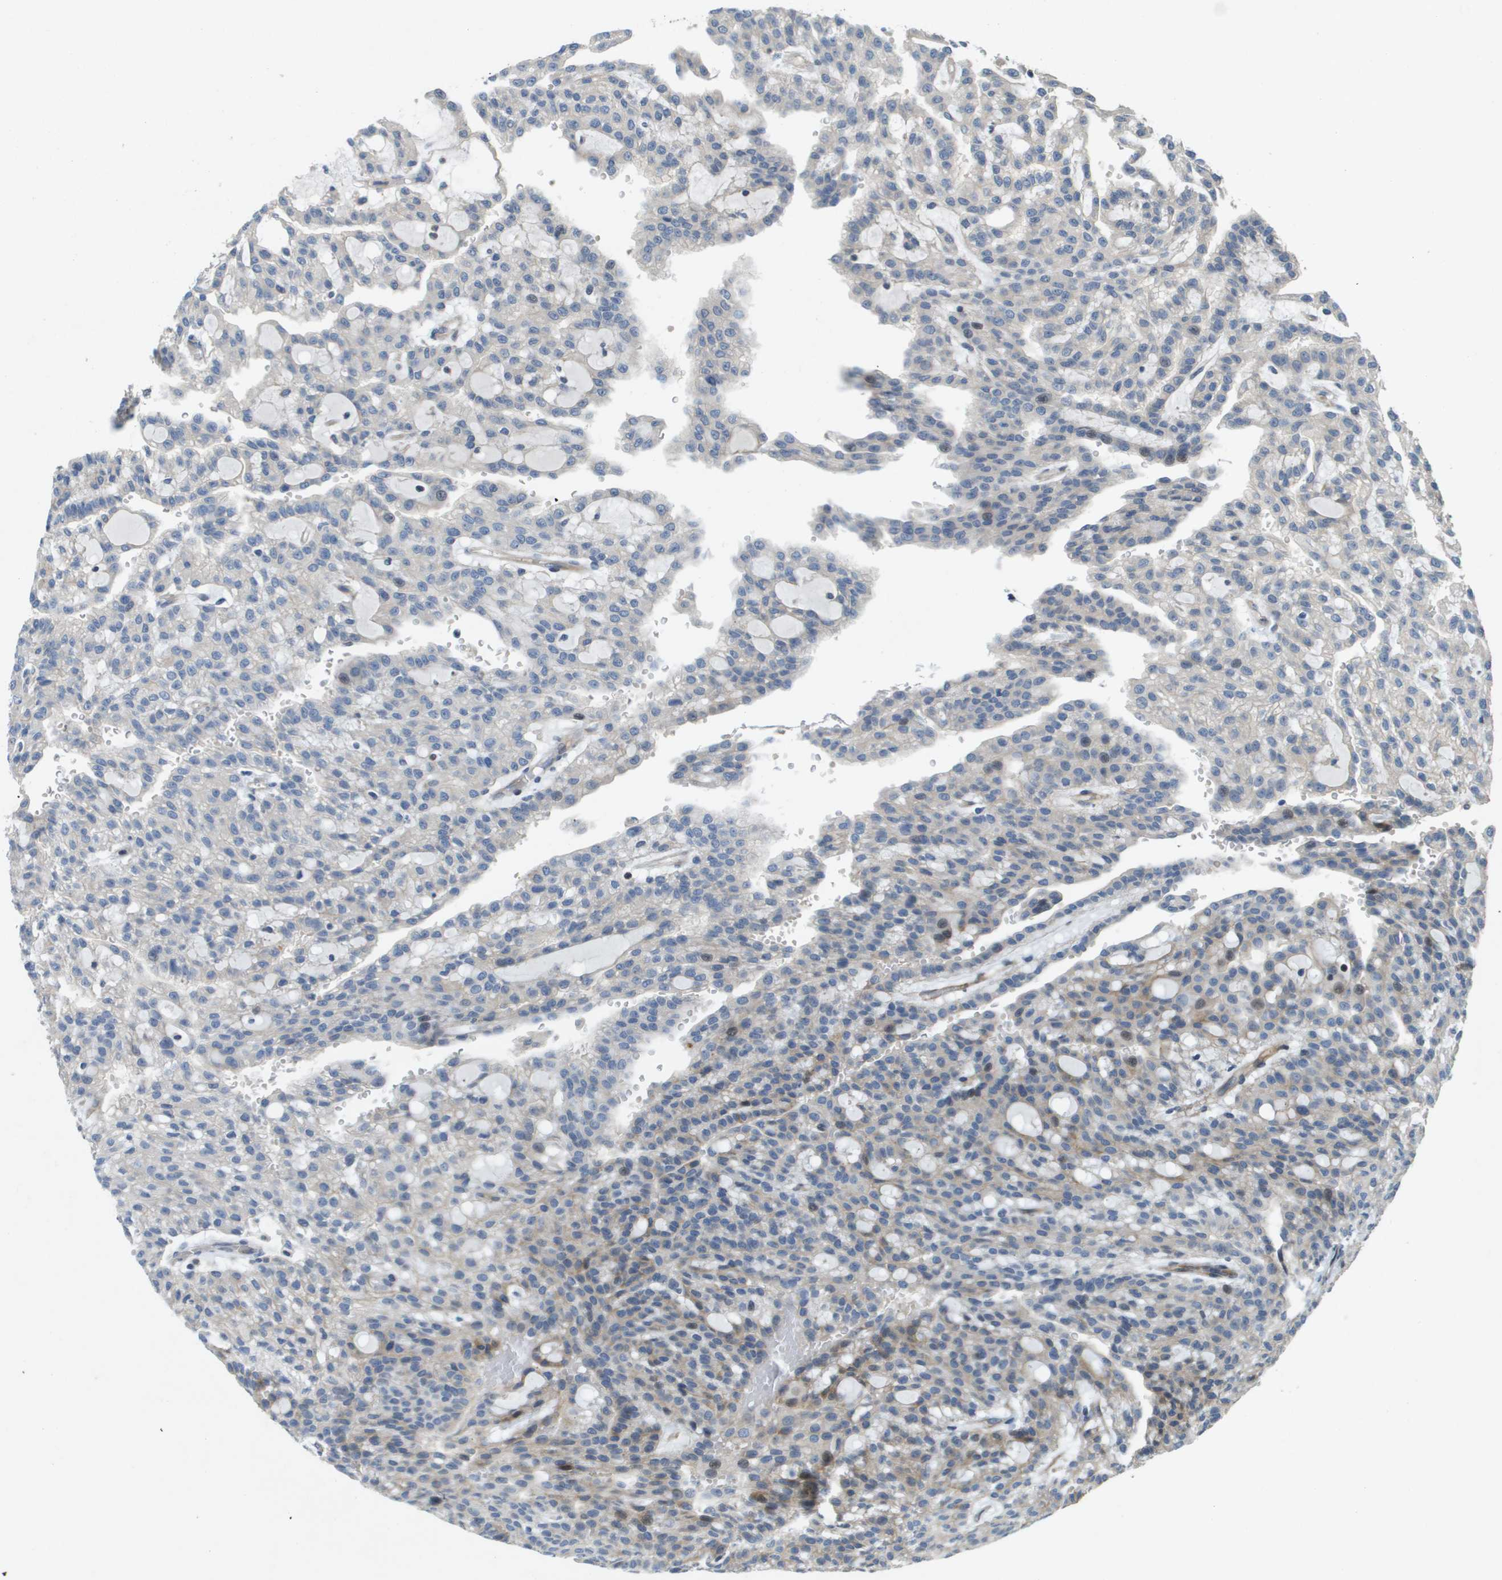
{"staining": {"intensity": "weak", "quantity": "<25%", "location": "nuclear"}, "tissue": "renal cancer", "cell_type": "Tumor cells", "image_type": "cancer", "snomed": [{"axis": "morphology", "description": "Adenocarcinoma, NOS"}, {"axis": "topography", "description": "Kidney"}], "caption": "Immunohistochemistry image of adenocarcinoma (renal) stained for a protein (brown), which displays no positivity in tumor cells.", "gene": "SCN4B", "patient": {"sex": "male", "age": 63}}